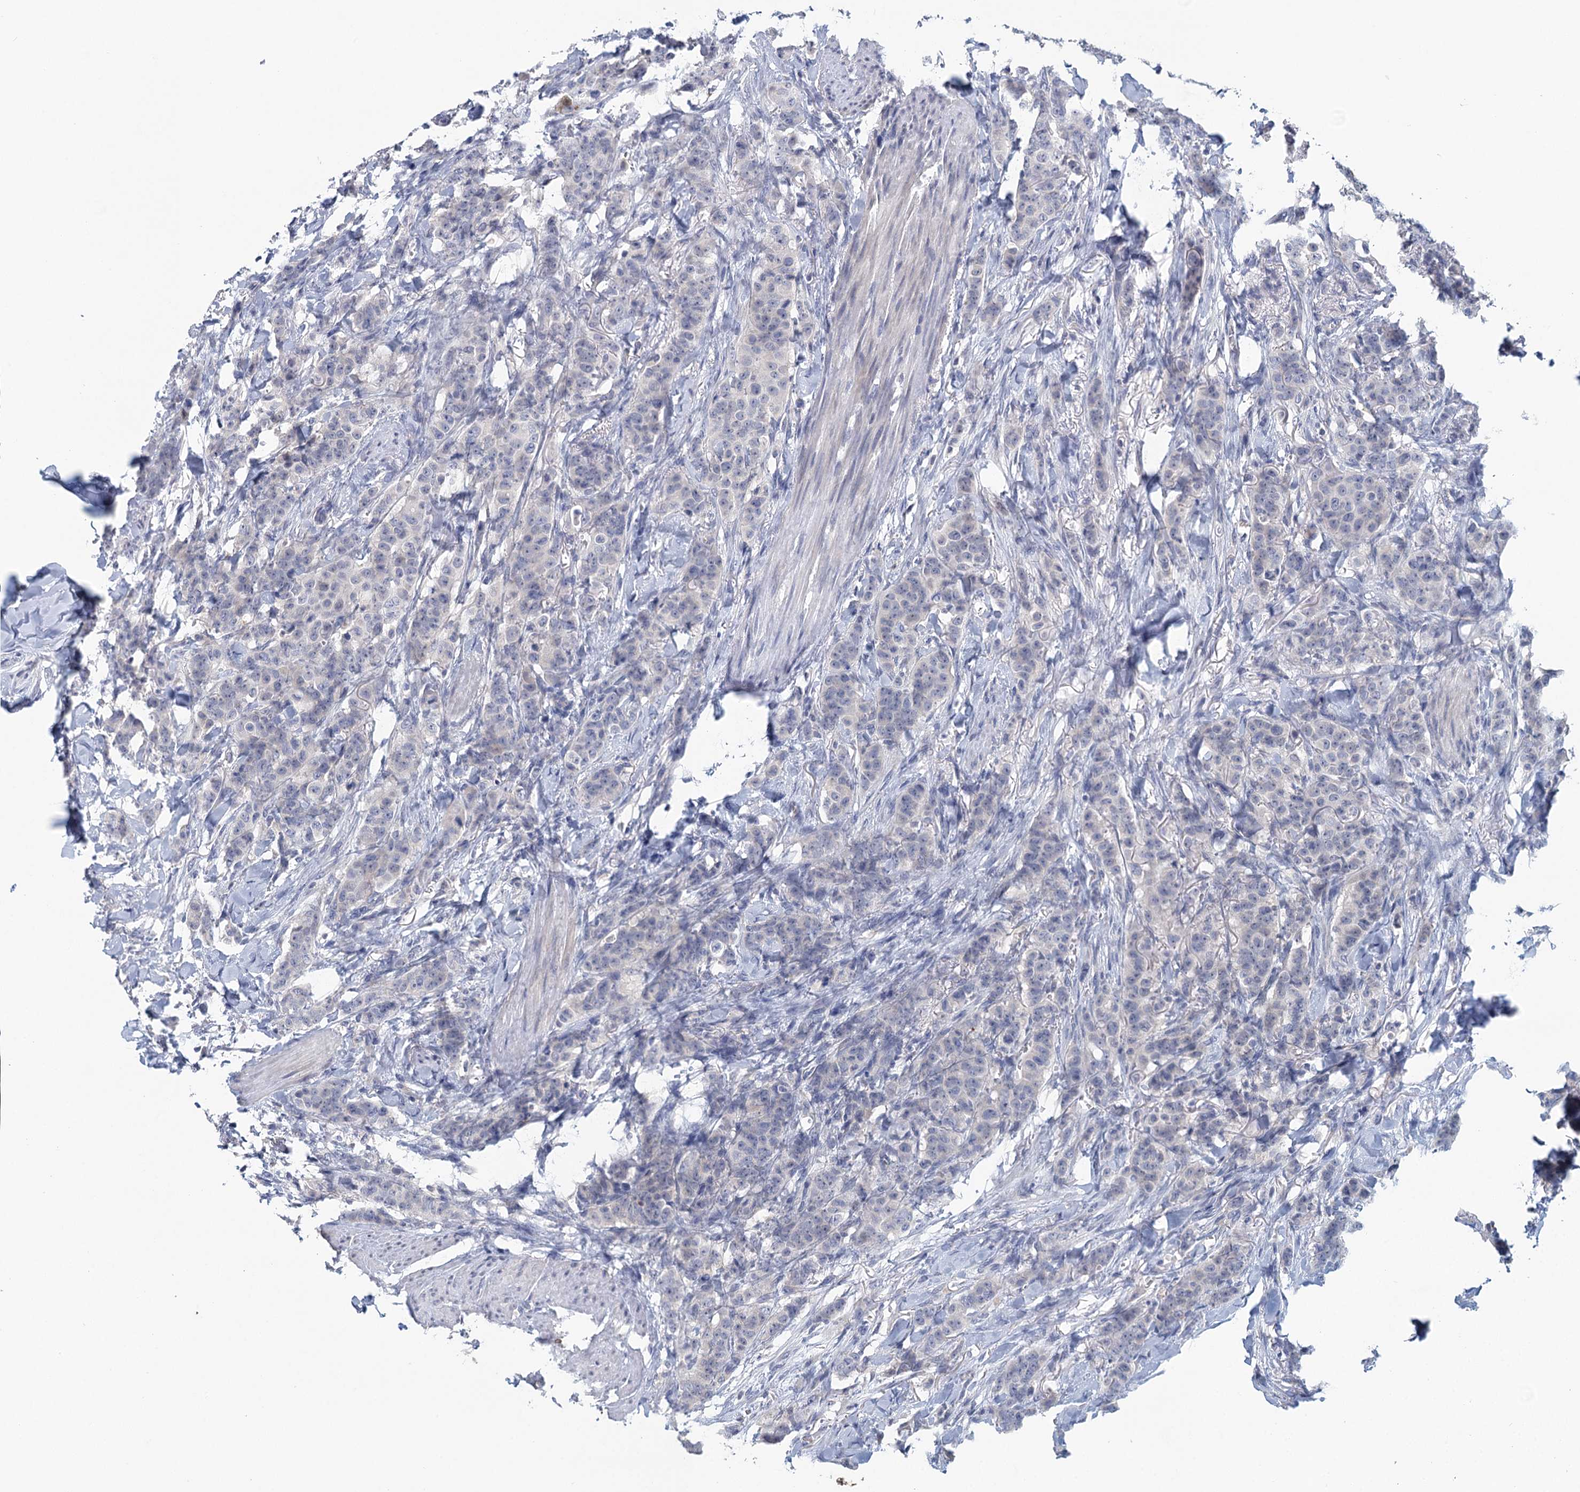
{"staining": {"intensity": "negative", "quantity": "none", "location": "none"}, "tissue": "breast cancer", "cell_type": "Tumor cells", "image_type": "cancer", "snomed": [{"axis": "morphology", "description": "Duct carcinoma"}, {"axis": "topography", "description": "Breast"}], "caption": "High magnification brightfield microscopy of infiltrating ductal carcinoma (breast) stained with DAB (brown) and counterstained with hematoxylin (blue): tumor cells show no significant expression.", "gene": "MYO7B", "patient": {"sex": "female", "age": 40}}